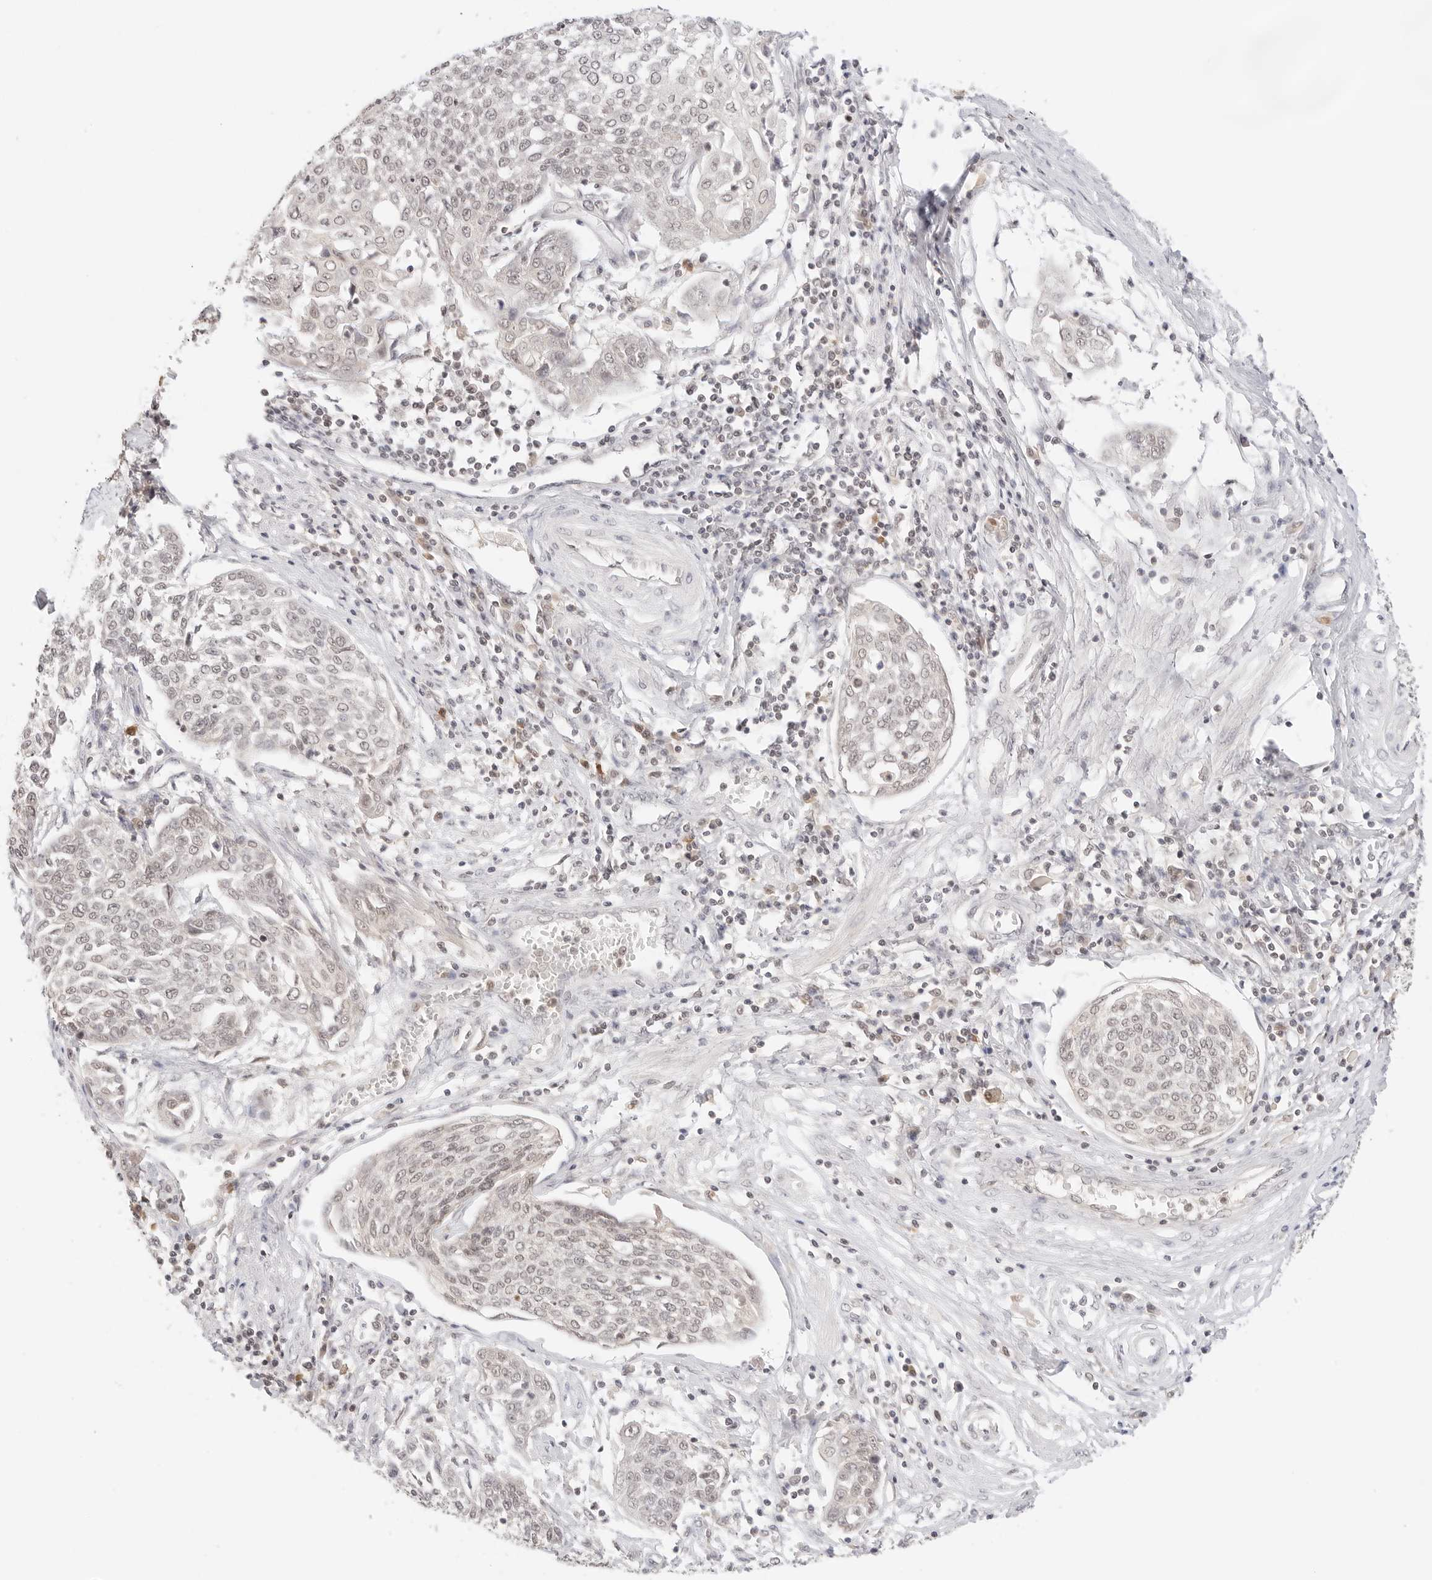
{"staining": {"intensity": "weak", "quantity": ">75%", "location": "nuclear"}, "tissue": "cervical cancer", "cell_type": "Tumor cells", "image_type": "cancer", "snomed": [{"axis": "morphology", "description": "Squamous cell carcinoma, NOS"}, {"axis": "topography", "description": "Cervix"}], "caption": "High-power microscopy captured an immunohistochemistry micrograph of squamous cell carcinoma (cervical), revealing weak nuclear positivity in about >75% of tumor cells. (DAB (3,3'-diaminobenzidine) = brown stain, brightfield microscopy at high magnification).", "gene": "SEPTIN4", "patient": {"sex": "female", "age": 34}}